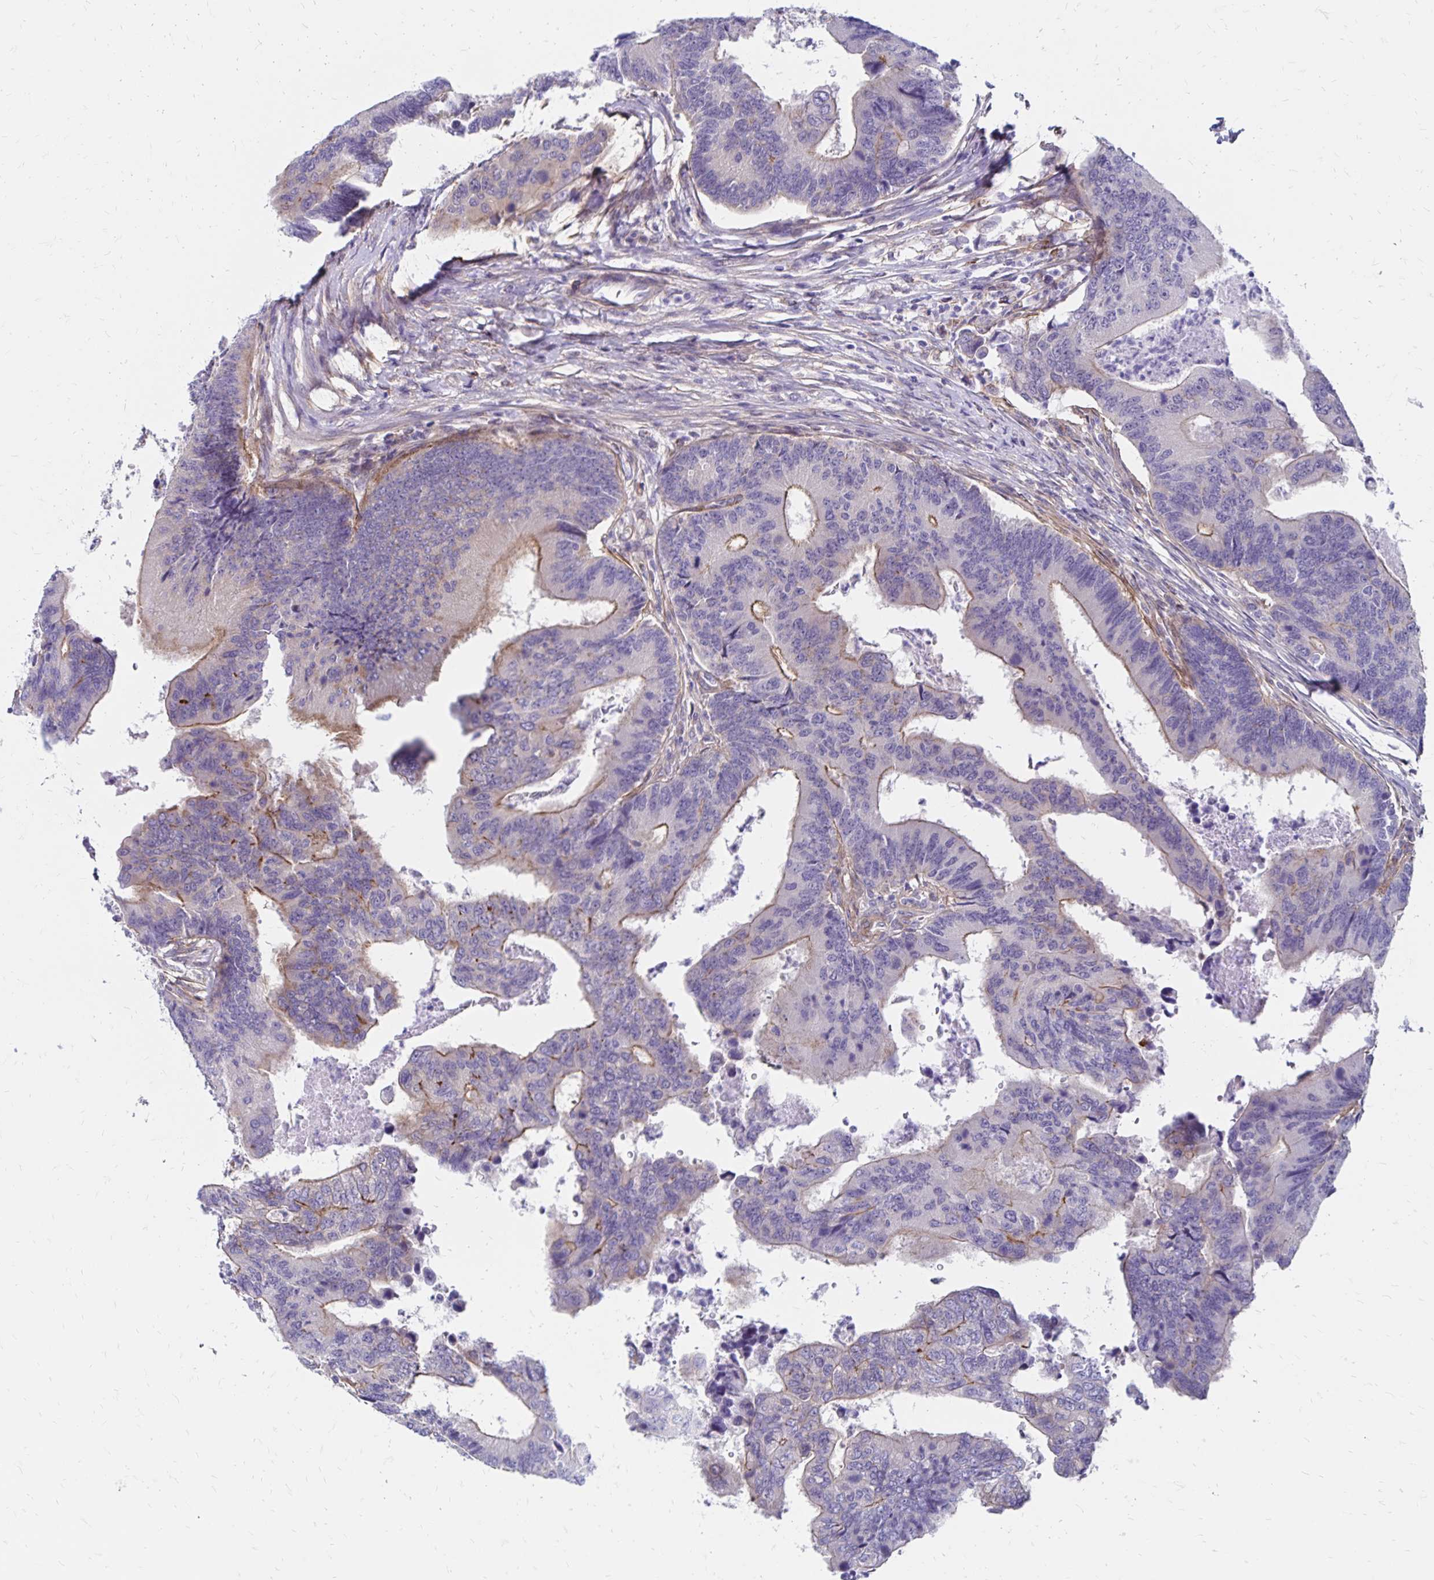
{"staining": {"intensity": "weak", "quantity": "25%-75%", "location": "cytoplasmic/membranous"}, "tissue": "colorectal cancer", "cell_type": "Tumor cells", "image_type": "cancer", "snomed": [{"axis": "morphology", "description": "Adenocarcinoma, NOS"}, {"axis": "topography", "description": "Colon"}], "caption": "A brown stain labels weak cytoplasmic/membranous positivity of a protein in human colorectal cancer tumor cells.", "gene": "TNS3", "patient": {"sex": "female", "age": 67}}